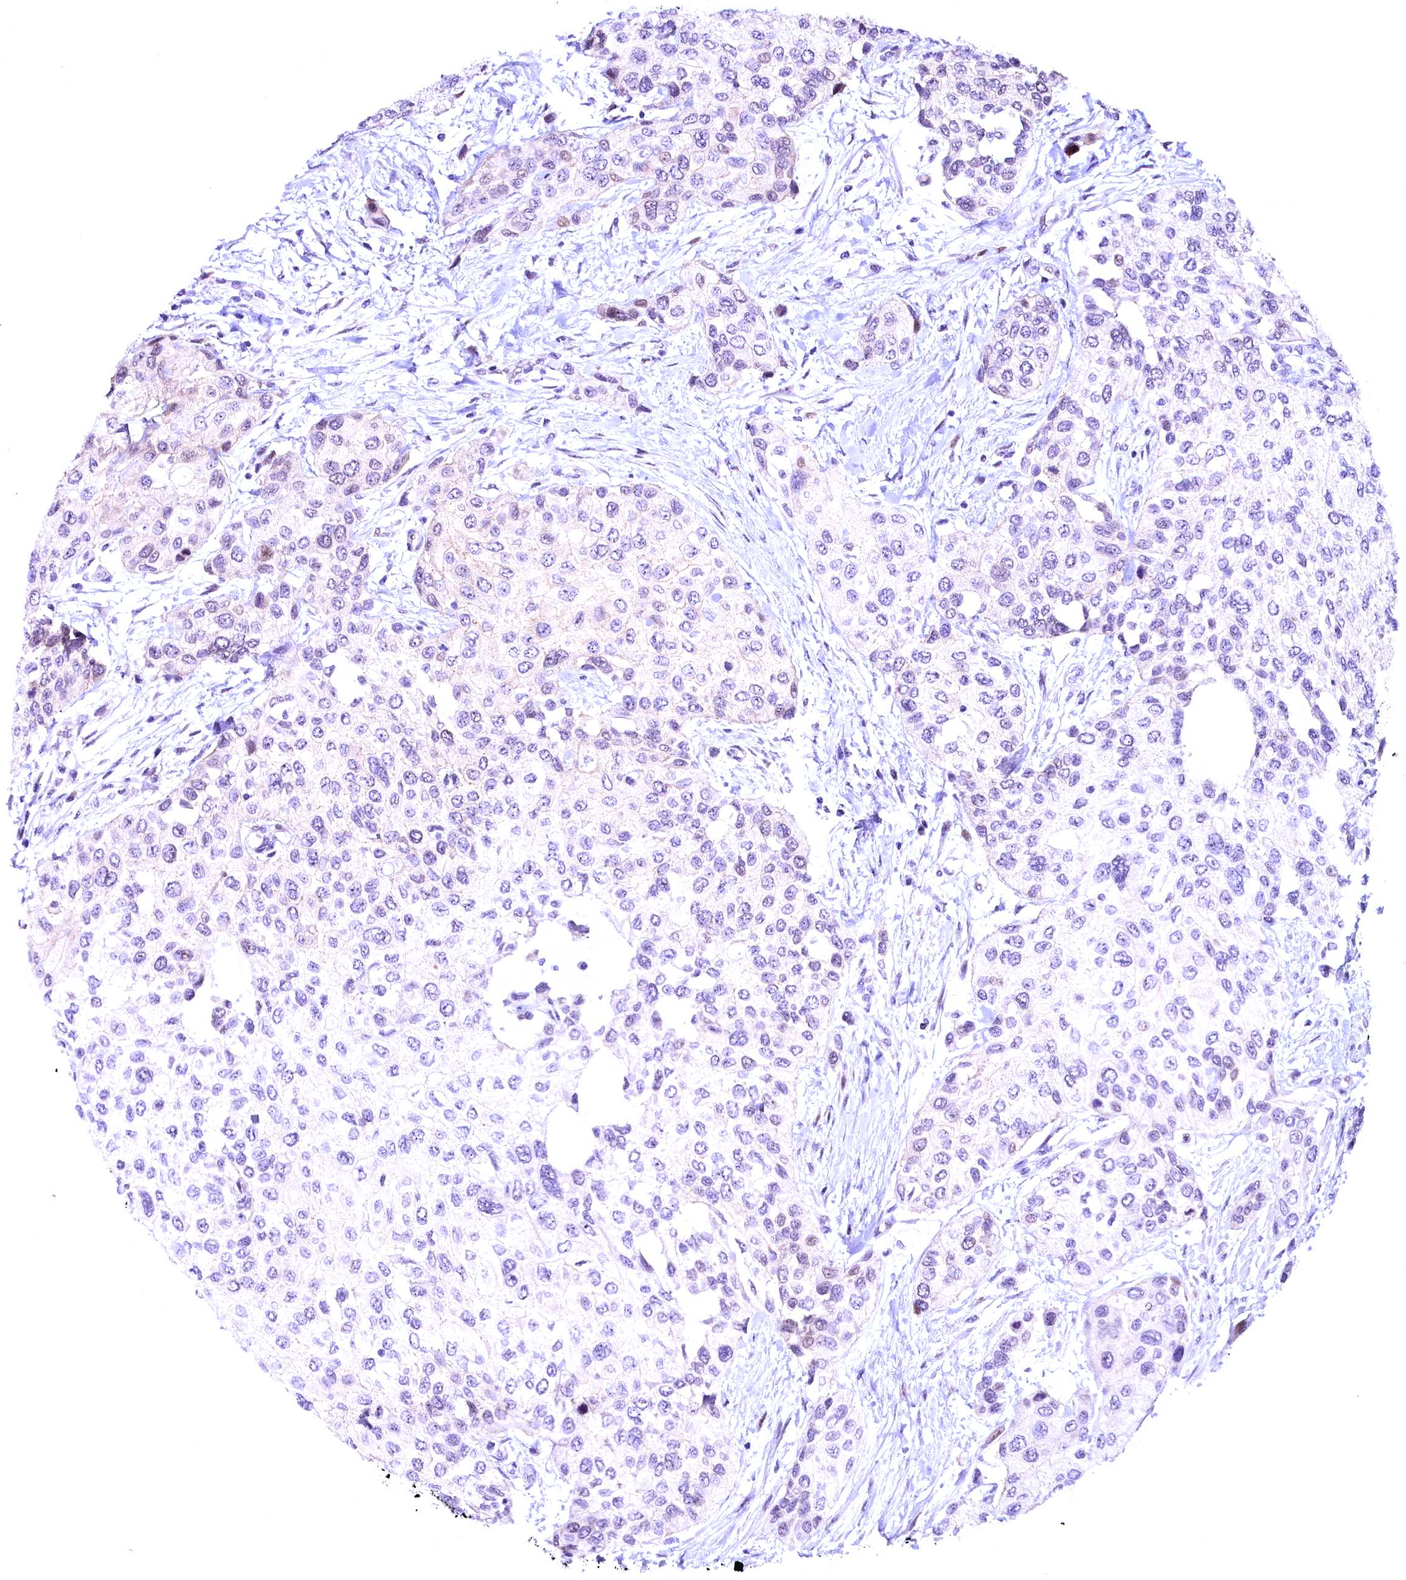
{"staining": {"intensity": "negative", "quantity": "none", "location": "none"}, "tissue": "urothelial cancer", "cell_type": "Tumor cells", "image_type": "cancer", "snomed": [{"axis": "morphology", "description": "Normal tissue, NOS"}, {"axis": "morphology", "description": "Urothelial carcinoma, High grade"}, {"axis": "topography", "description": "Vascular tissue"}, {"axis": "topography", "description": "Urinary bladder"}], "caption": "A high-resolution photomicrograph shows immunohistochemistry staining of urothelial cancer, which shows no significant expression in tumor cells.", "gene": "CCDC106", "patient": {"sex": "female", "age": 56}}